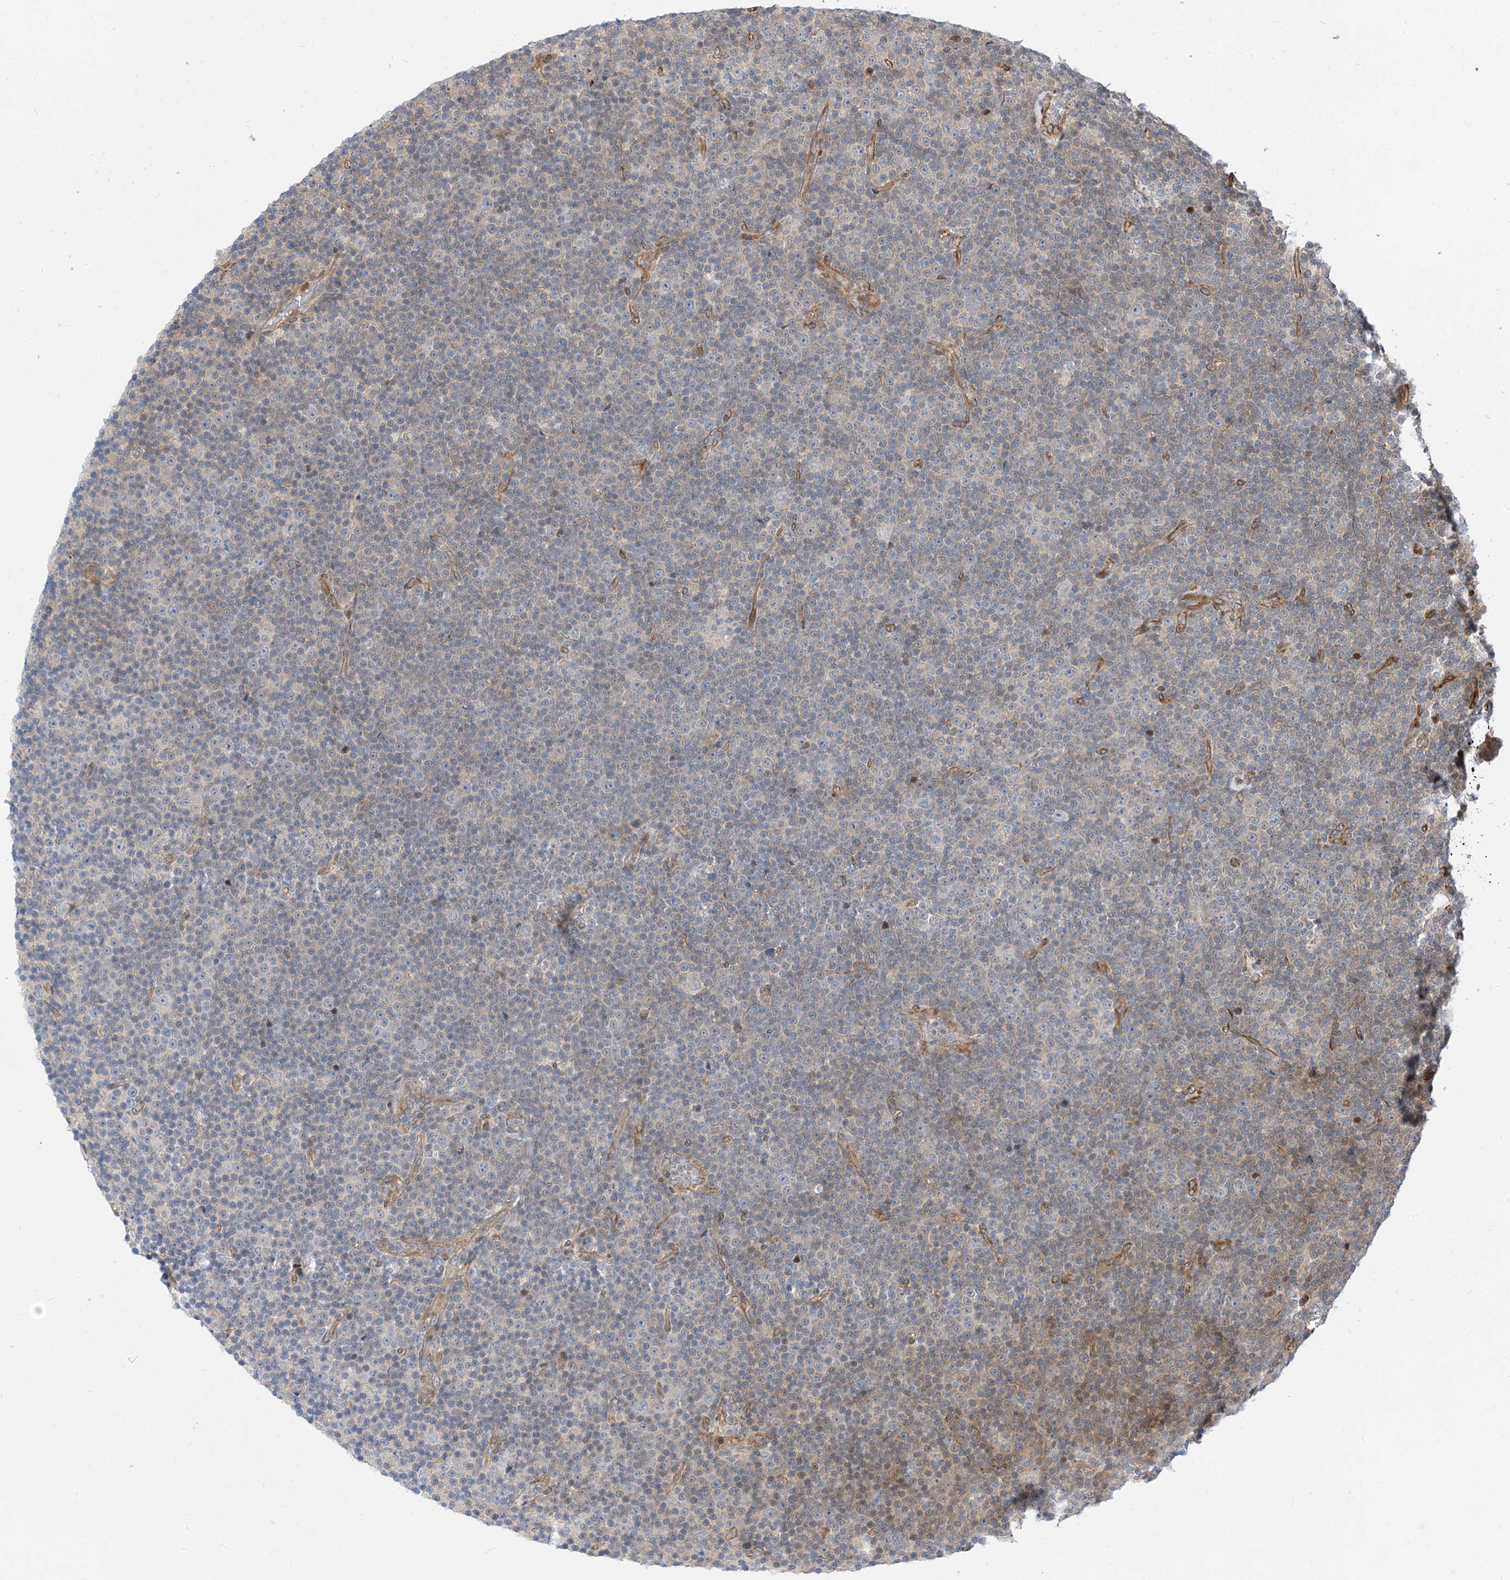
{"staining": {"intensity": "negative", "quantity": "none", "location": "none"}, "tissue": "lymphoma", "cell_type": "Tumor cells", "image_type": "cancer", "snomed": [{"axis": "morphology", "description": "Malignant lymphoma, non-Hodgkin's type, Low grade"}, {"axis": "topography", "description": "Lymph node"}], "caption": "An IHC photomicrograph of low-grade malignant lymphoma, non-Hodgkin's type is shown. There is no staining in tumor cells of low-grade malignant lymphoma, non-Hodgkin's type.", "gene": "TYSND1", "patient": {"sex": "female", "age": 67}}